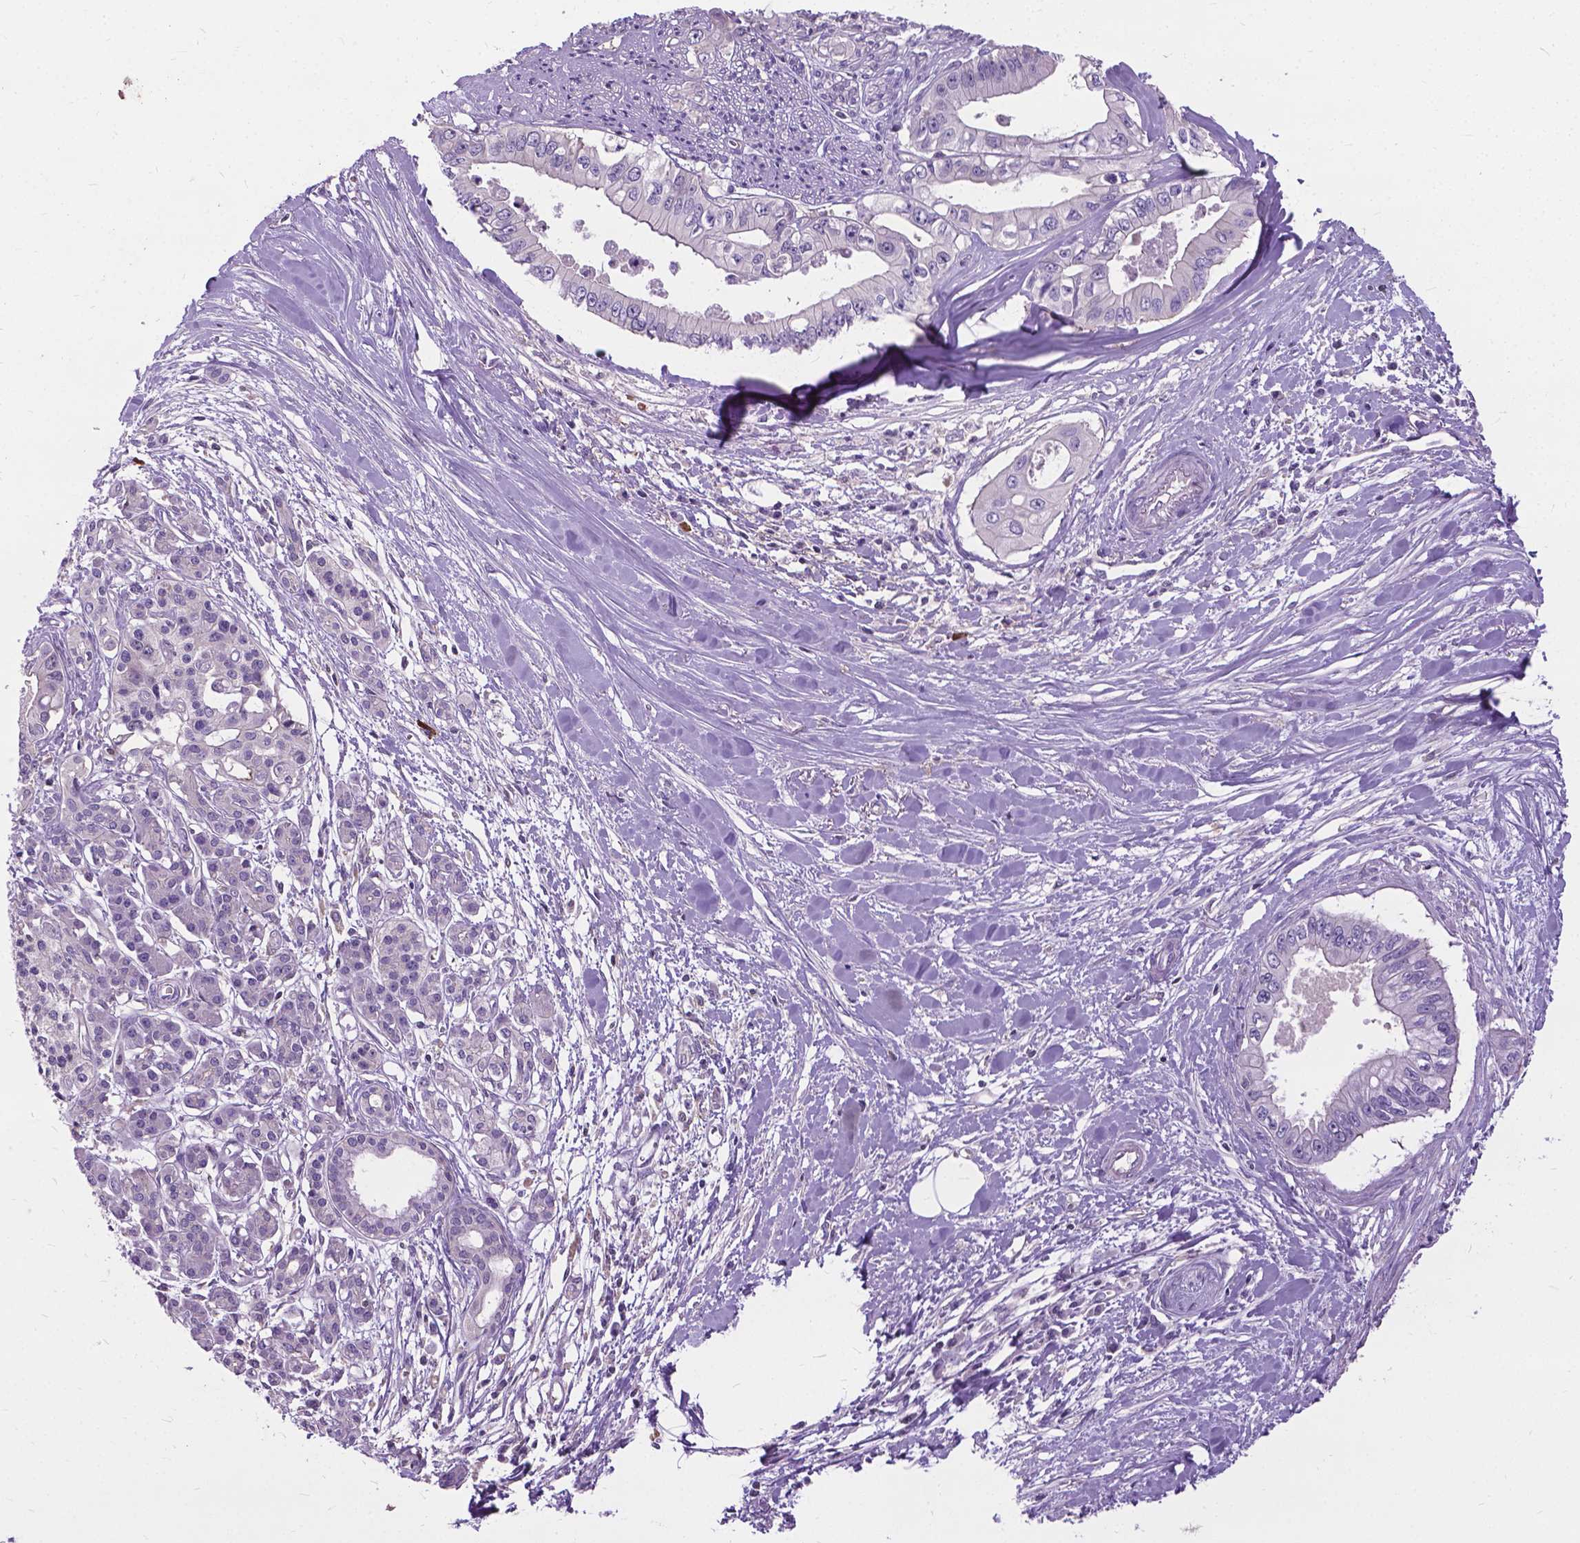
{"staining": {"intensity": "negative", "quantity": "none", "location": "none"}, "tissue": "pancreatic cancer", "cell_type": "Tumor cells", "image_type": "cancer", "snomed": [{"axis": "morphology", "description": "Adenocarcinoma, NOS"}, {"axis": "topography", "description": "Pancreas"}], "caption": "Tumor cells show no significant staining in pancreatic cancer (adenocarcinoma). (Brightfield microscopy of DAB (3,3'-diaminobenzidine) immunohistochemistry (IHC) at high magnification).", "gene": "JAK3", "patient": {"sex": "male", "age": 60}}